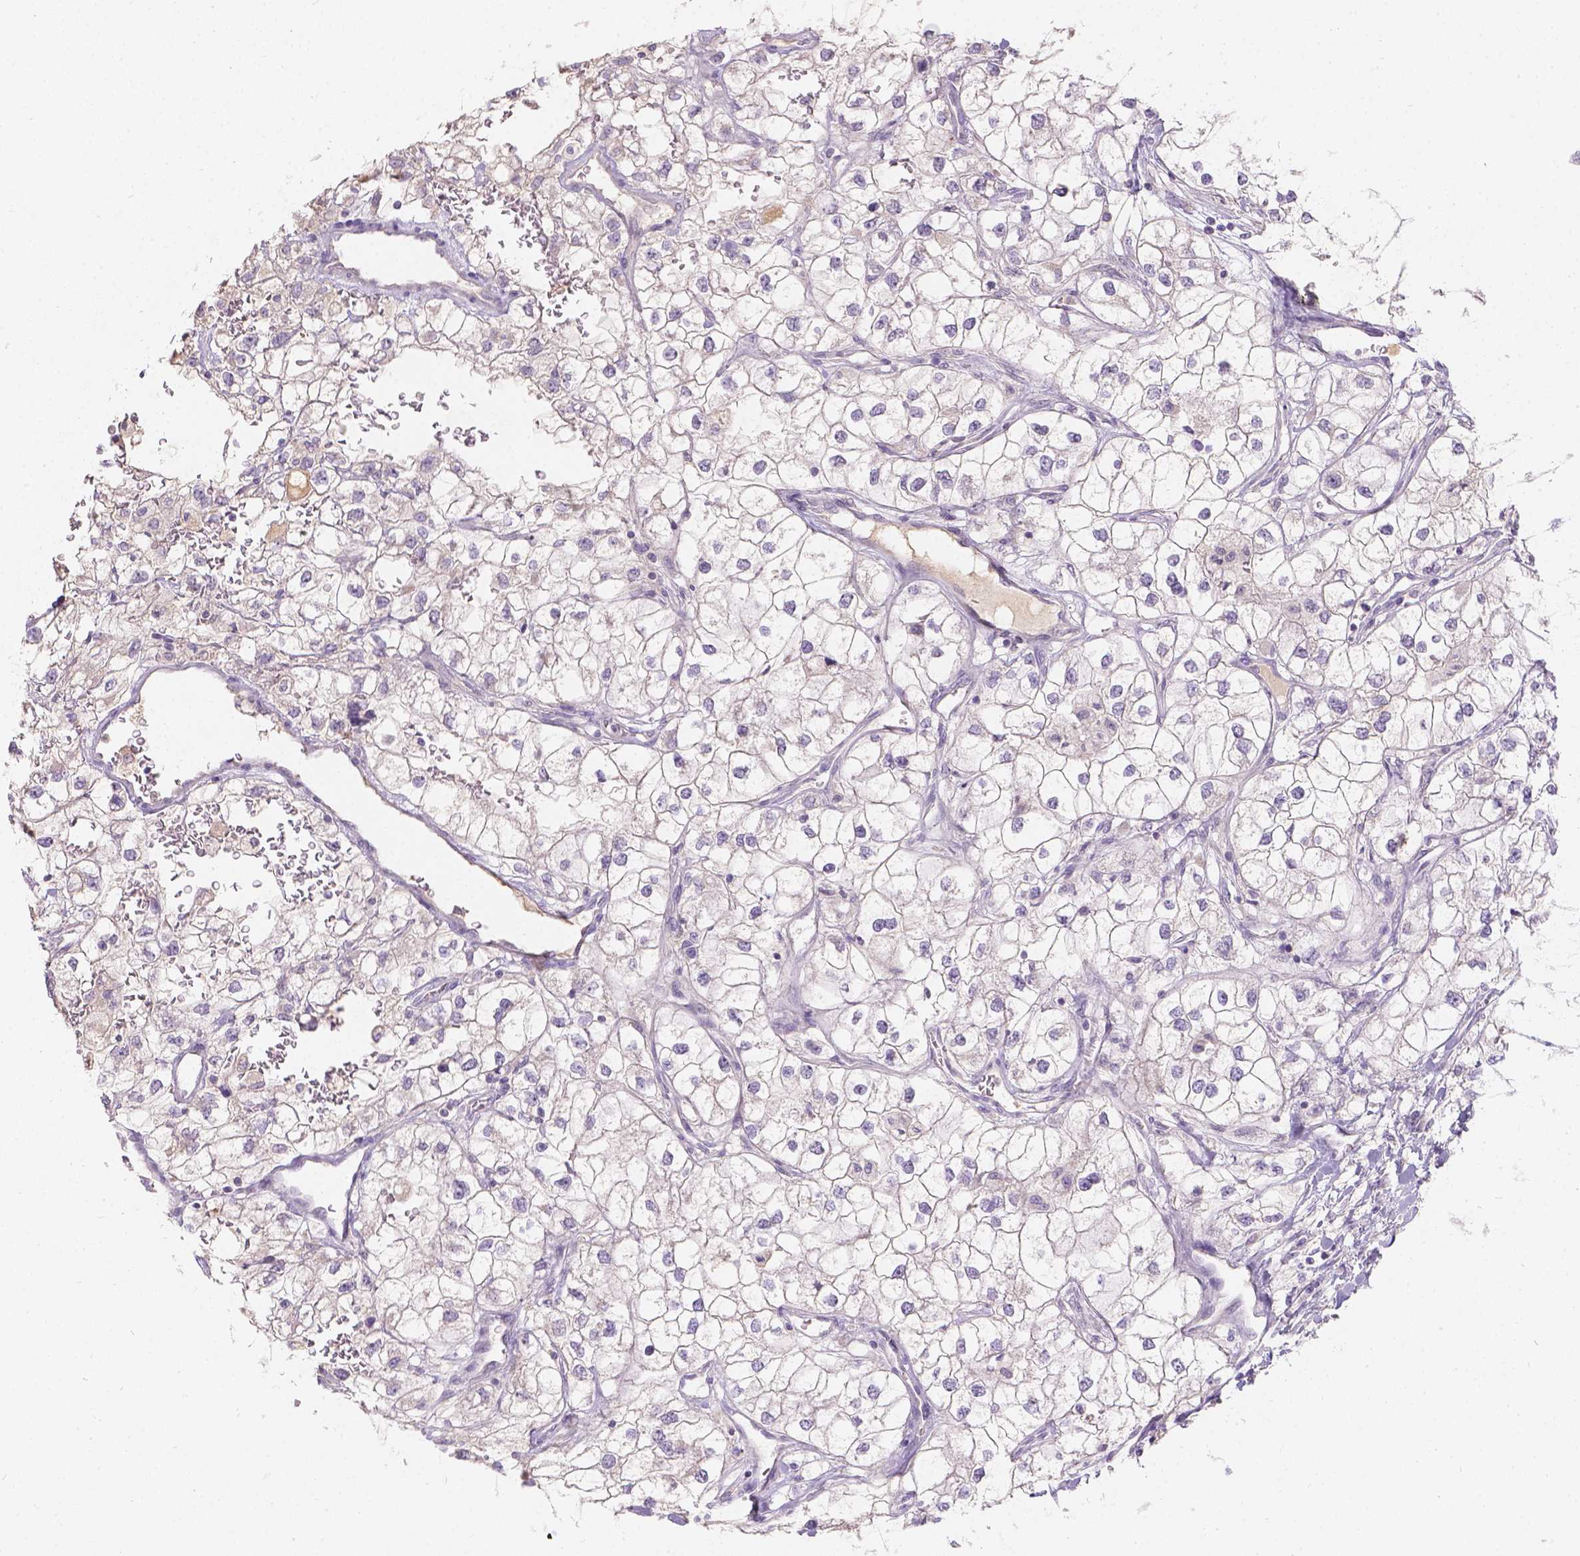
{"staining": {"intensity": "negative", "quantity": "none", "location": "none"}, "tissue": "renal cancer", "cell_type": "Tumor cells", "image_type": "cancer", "snomed": [{"axis": "morphology", "description": "Adenocarcinoma, NOS"}, {"axis": "topography", "description": "Kidney"}], "caption": "The histopathology image exhibits no significant positivity in tumor cells of adenocarcinoma (renal).", "gene": "DCAF4L1", "patient": {"sex": "male", "age": 59}}